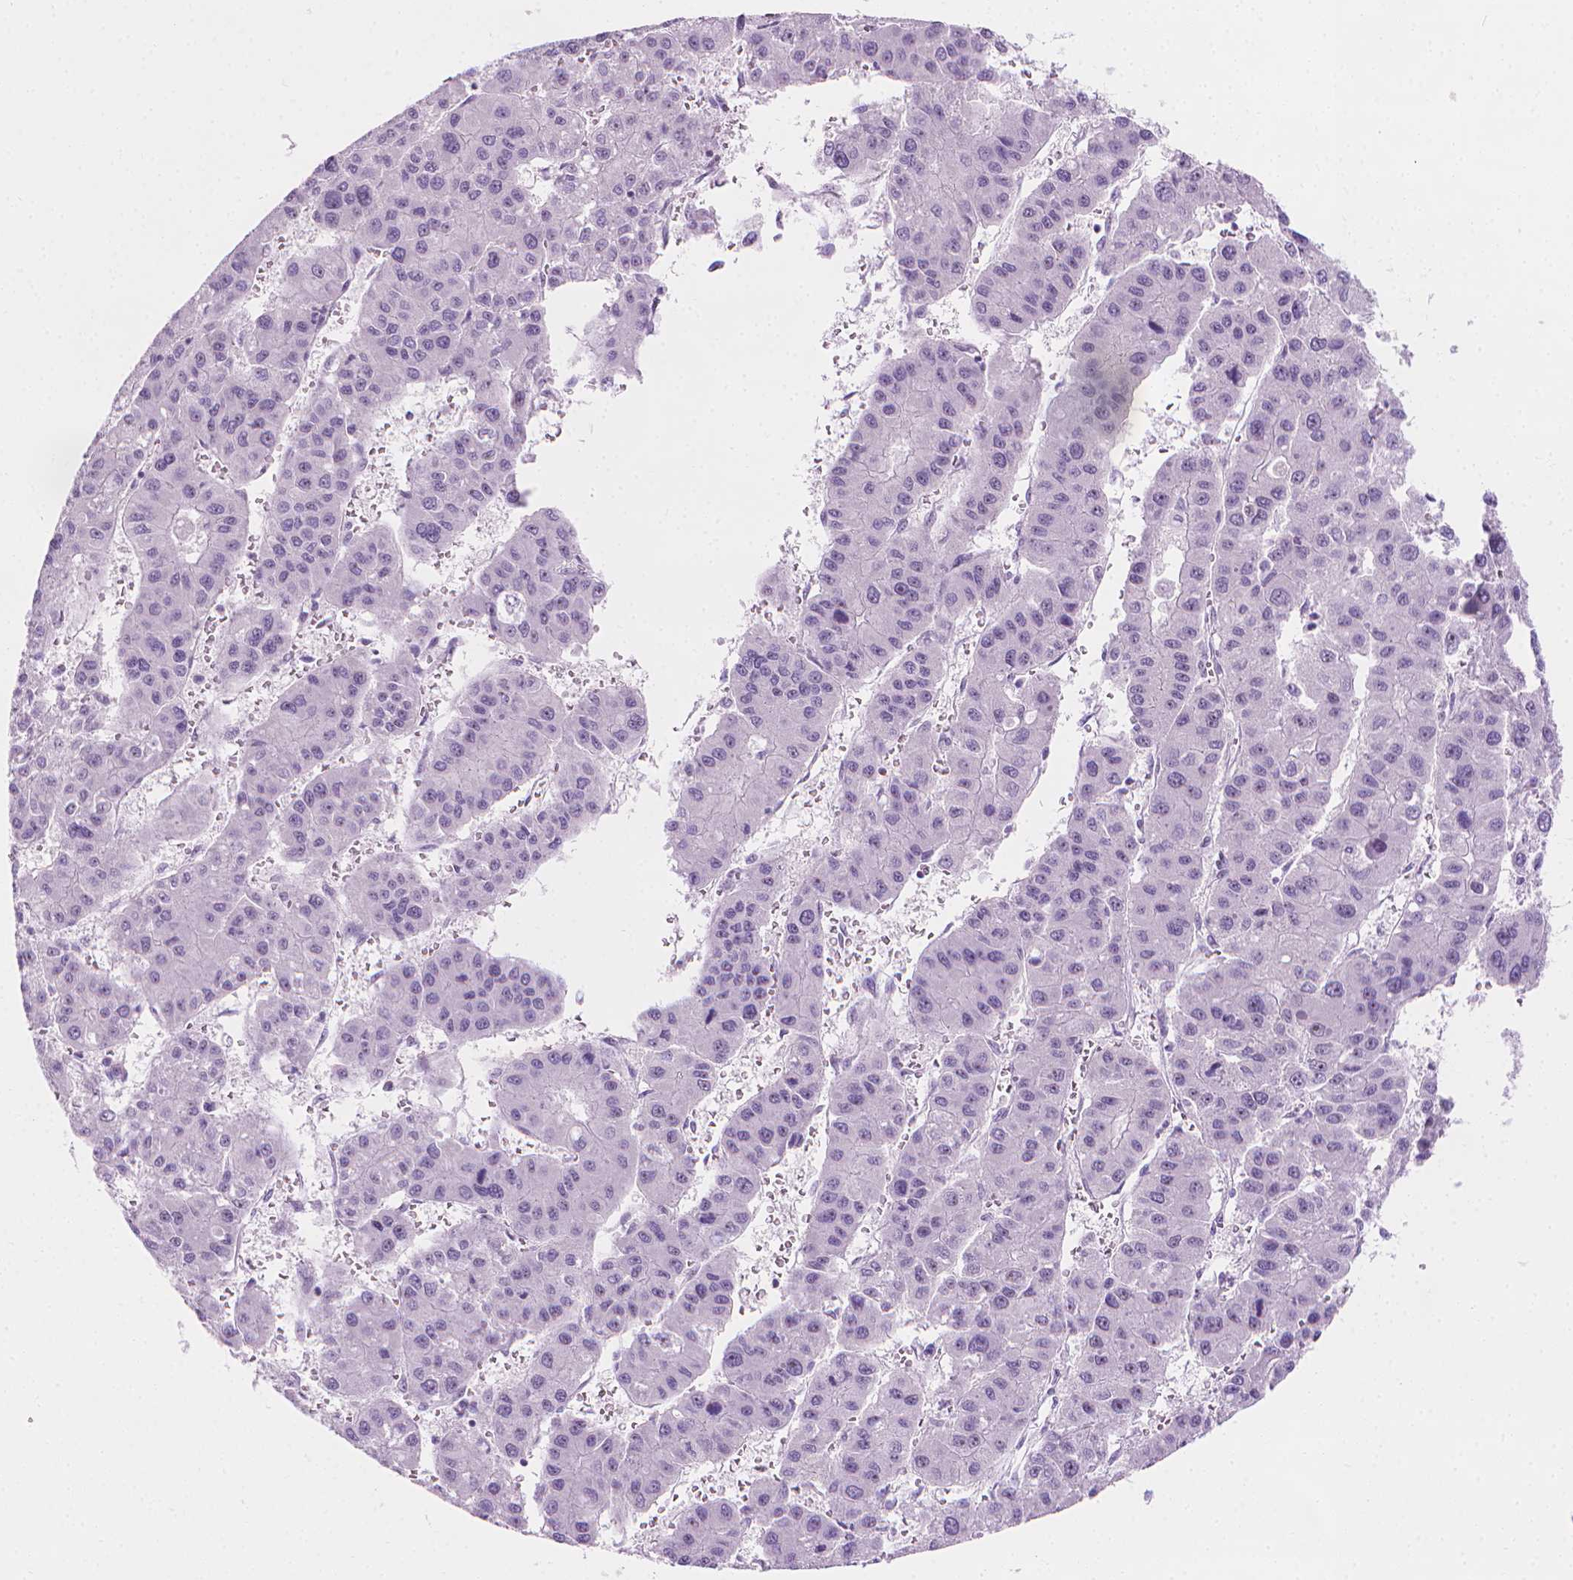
{"staining": {"intensity": "negative", "quantity": "none", "location": "none"}, "tissue": "liver cancer", "cell_type": "Tumor cells", "image_type": "cancer", "snomed": [{"axis": "morphology", "description": "Carcinoma, Hepatocellular, NOS"}, {"axis": "topography", "description": "Liver"}], "caption": "Immunohistochemistry (IHC) of hepatocellular carcinoma (liver) exhibits no staining in tumor cells.", "gene": "NOL7", "patient": {"sex": "male", "age": 73}}